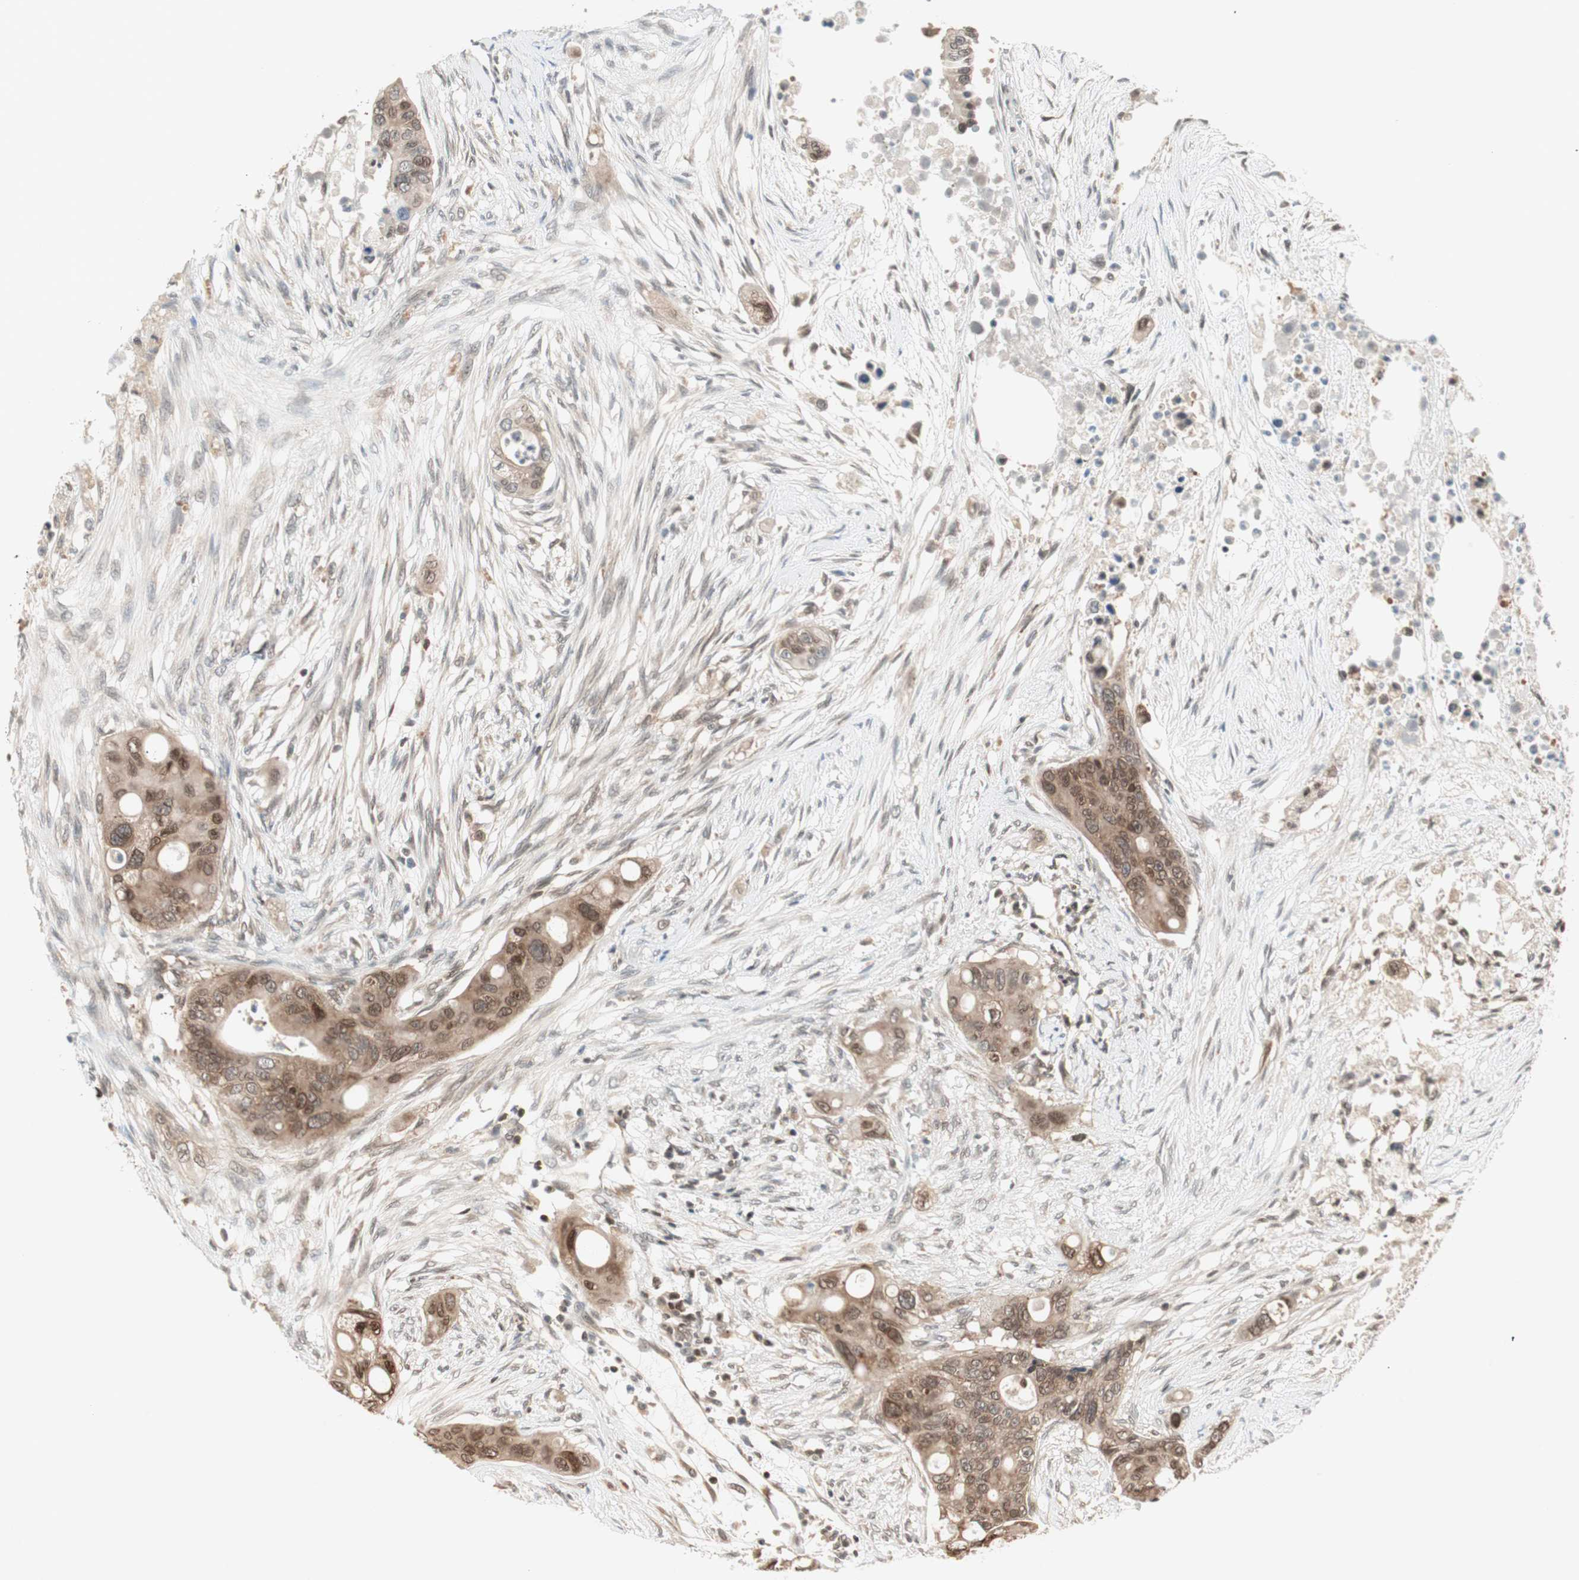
{"staining": {"intensity": "moderate", "quantity": ">75%", "location": "cytoplasmic/membranous,nuclear"}, "tissue": "colorectal cancer", "cell_type": "Tumor cells", "image_type": "cancer", "snomed": [{"axis": "morphology", "description": "Adenocarcinoma, NOS"}, {"axis": "topography", "description": "Colon"}], "caption": "Immunohistochemistry image of colorectal cancer stained for a protein (brown), which exhibits medium levels of moderate cytoplasmic/membranous and nuclear staining in about >75% of tumor cells.", "gene": "UBE2I", "patient": {"sex": "female", "age": 57}}